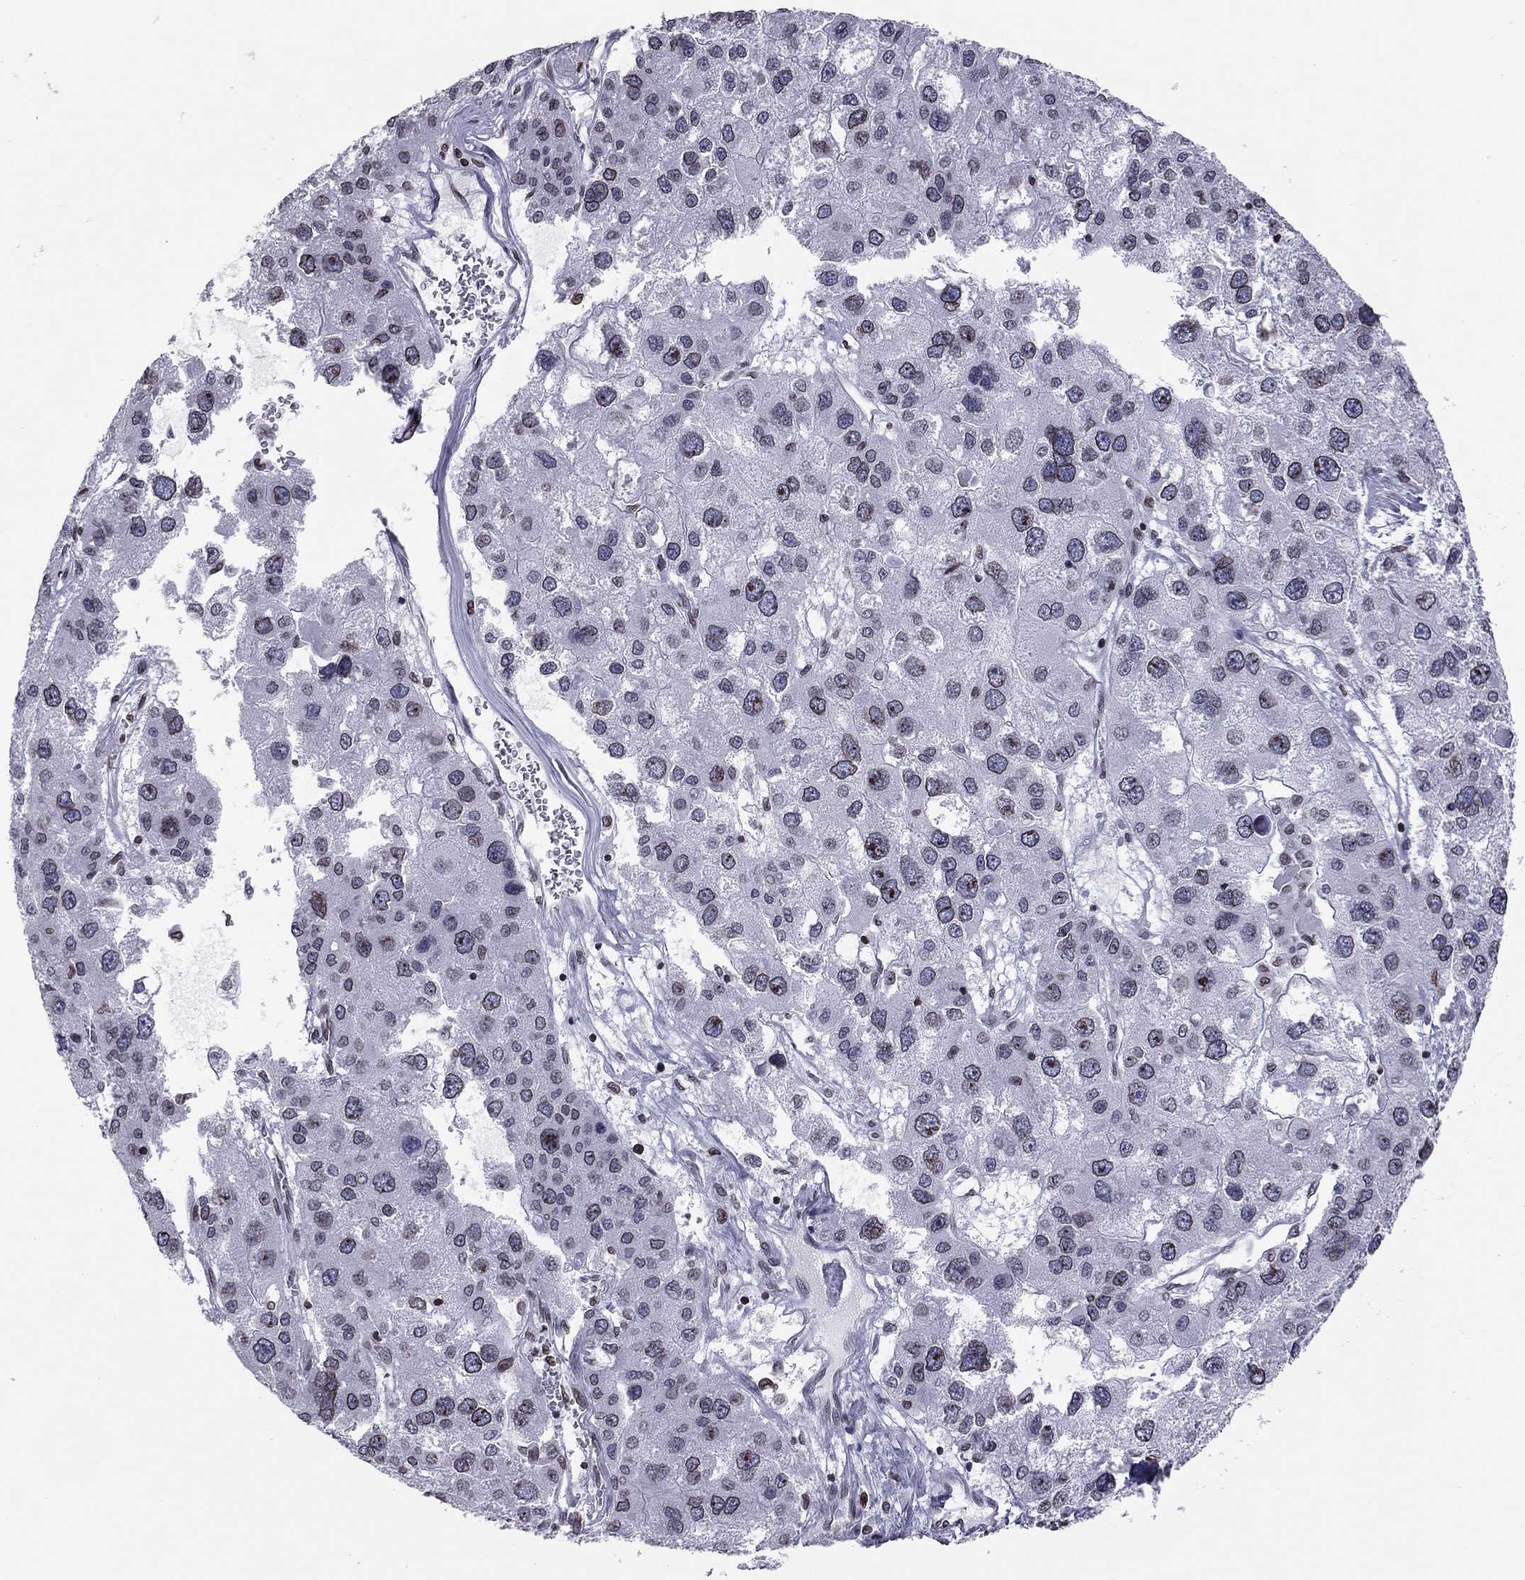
{"staining": {"intensity": "moderate", "quantity": "25%-75%", "location": "cytoplasmic/membranous,nuclear"}, "tissue": "liver cancer", "cell_type": "Tumor cells", "image_type": "cancer", "snomed": [{"axis": "morphology", "description": "Carcinoma, Hepatocellular, NOS"}, {"axis": "topography", "description": "Liver"}], "caption": "Immunohistochemical staining of human liver cancer demonstrates moderate cytoplasmic/membranous and nuclear protein expression in about 25%-75% of tumor cells.", "gene": "ESPL1", "patient": {"sex": "male", "age": 73}}